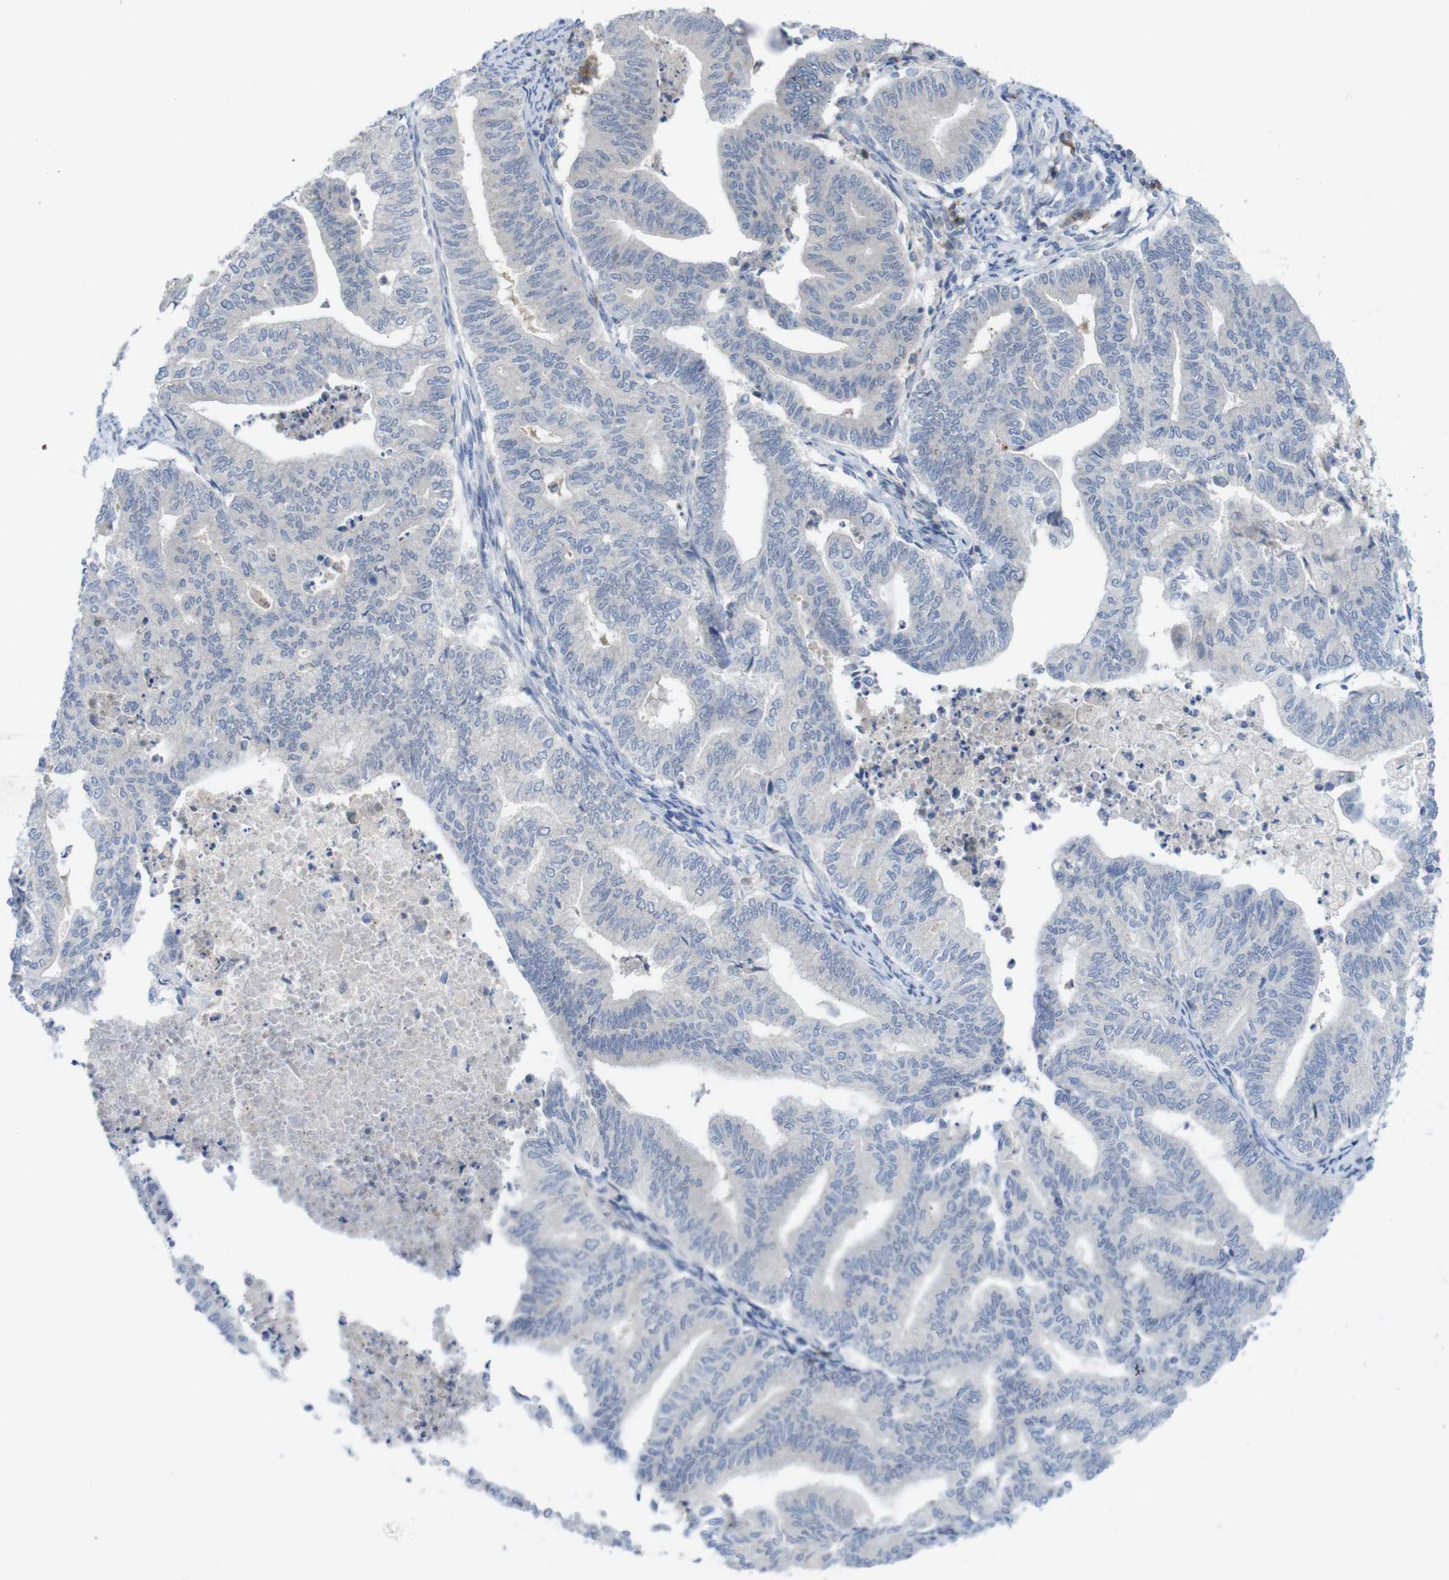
{"staining": {"intensity": "negative", "quantity": "none", "location": "none"}, "tissue": "endometrial cancer", "cell_type": "Tumor cells", "image_type": "cancer", "snomed": [{"axis": "morphology", "description": "Adenocarcinoma, NOS"}, {"axis": "topography", "description": "Endometrium"}], "caption": "This is an immunohistochemistry (IHC) image of human adenocarcinoma (endometrial). There is no staining in tumor cells.", "gene": "SLAMF7", "patient": {"sex": "female", "age": 79}}